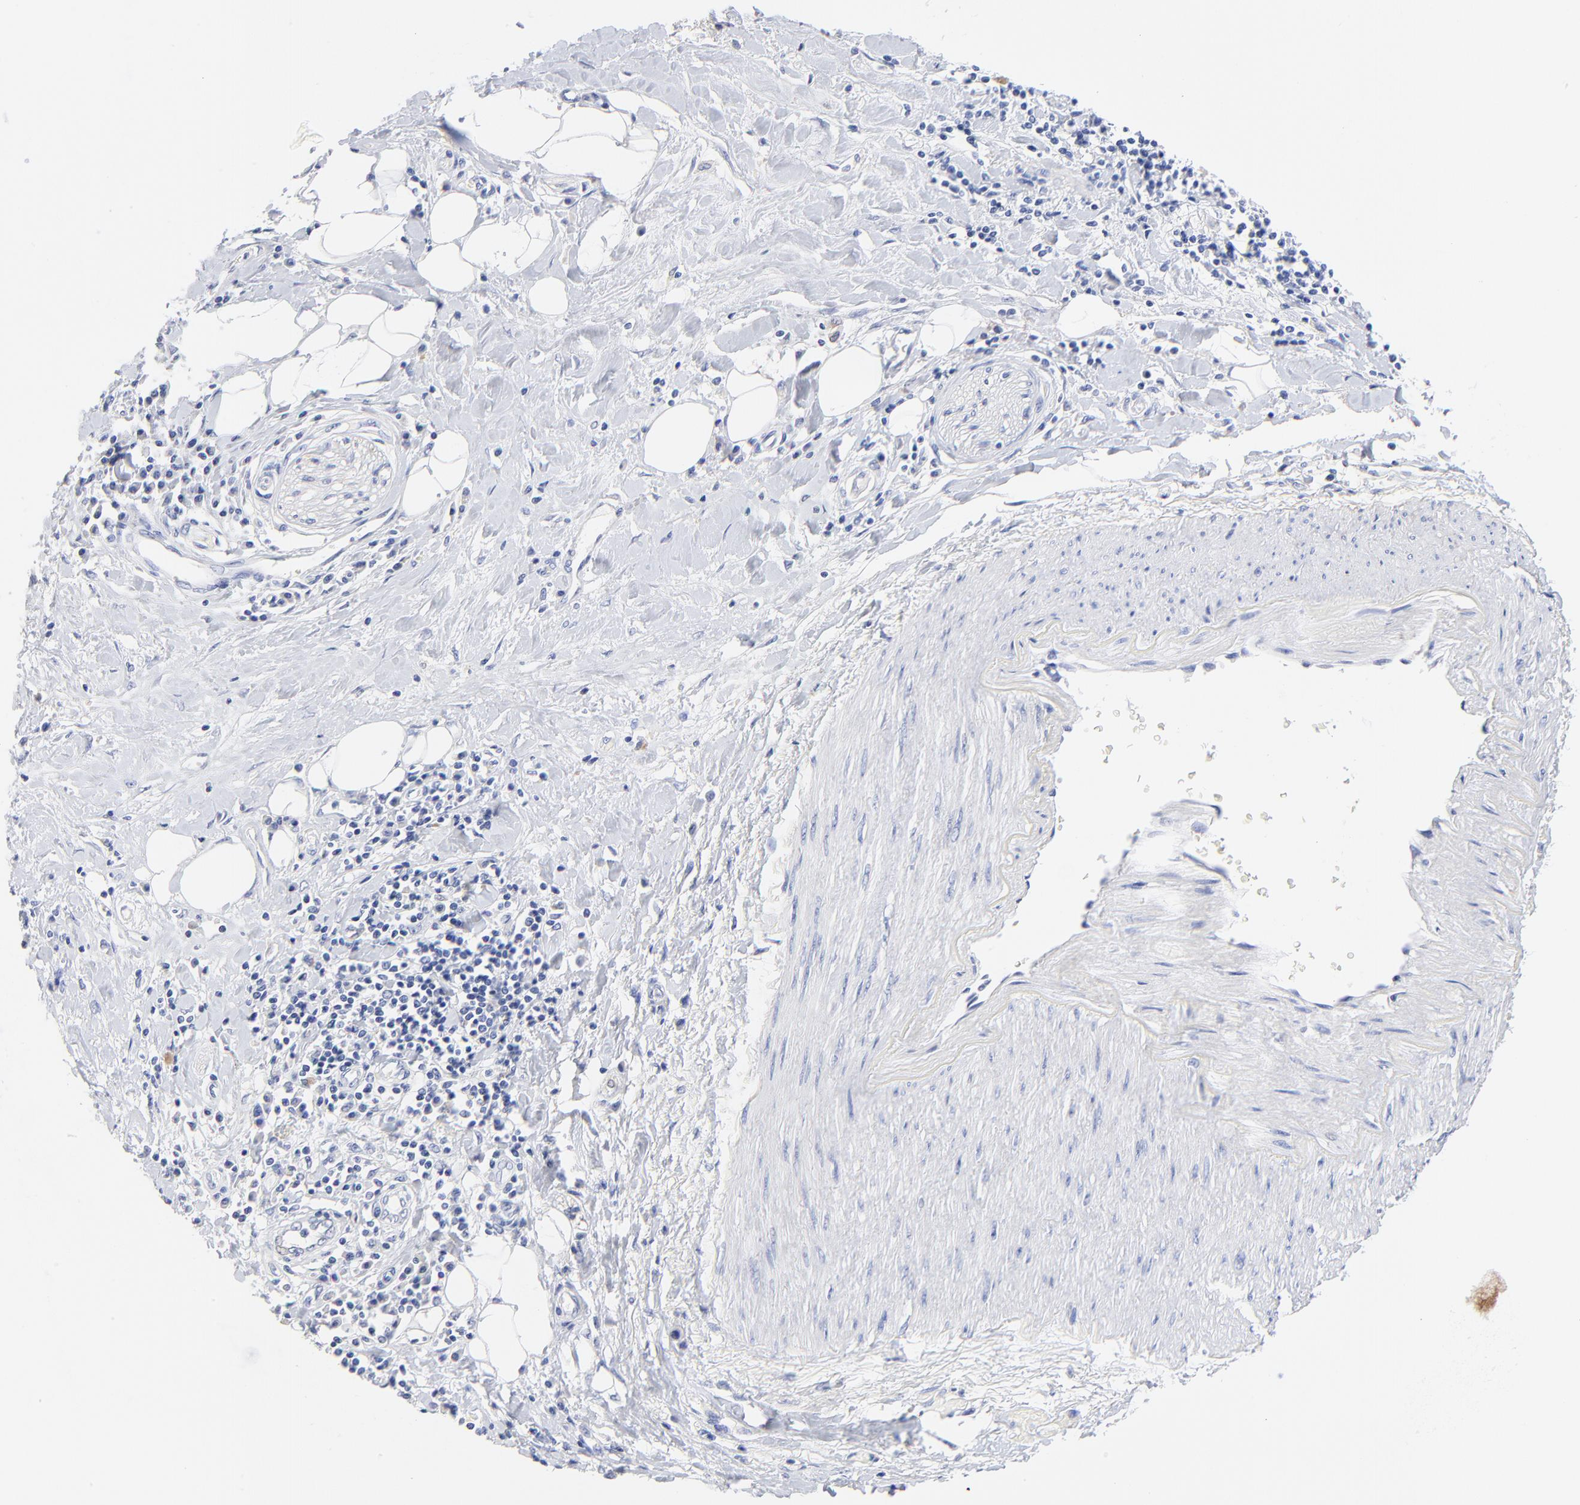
{"staining": {"intensity": "negative", "quantity": "none", "location": "none"}, "tissue": "pancreatic cancer", "cell_type": "Tumor cells", "image_type": "cancer", "snomed": [{"axis": "morphology", "description": "Adenocarcinoma, NOS"}, {"axis": "topography", "description": "Pancreas"}], "caption": "The histopathology image reveals no staining of tumor cells in adenocarcinoma (pancreatic).", "gene": "SULT4A1", "patient": {"sex": "female", "age": 64}}